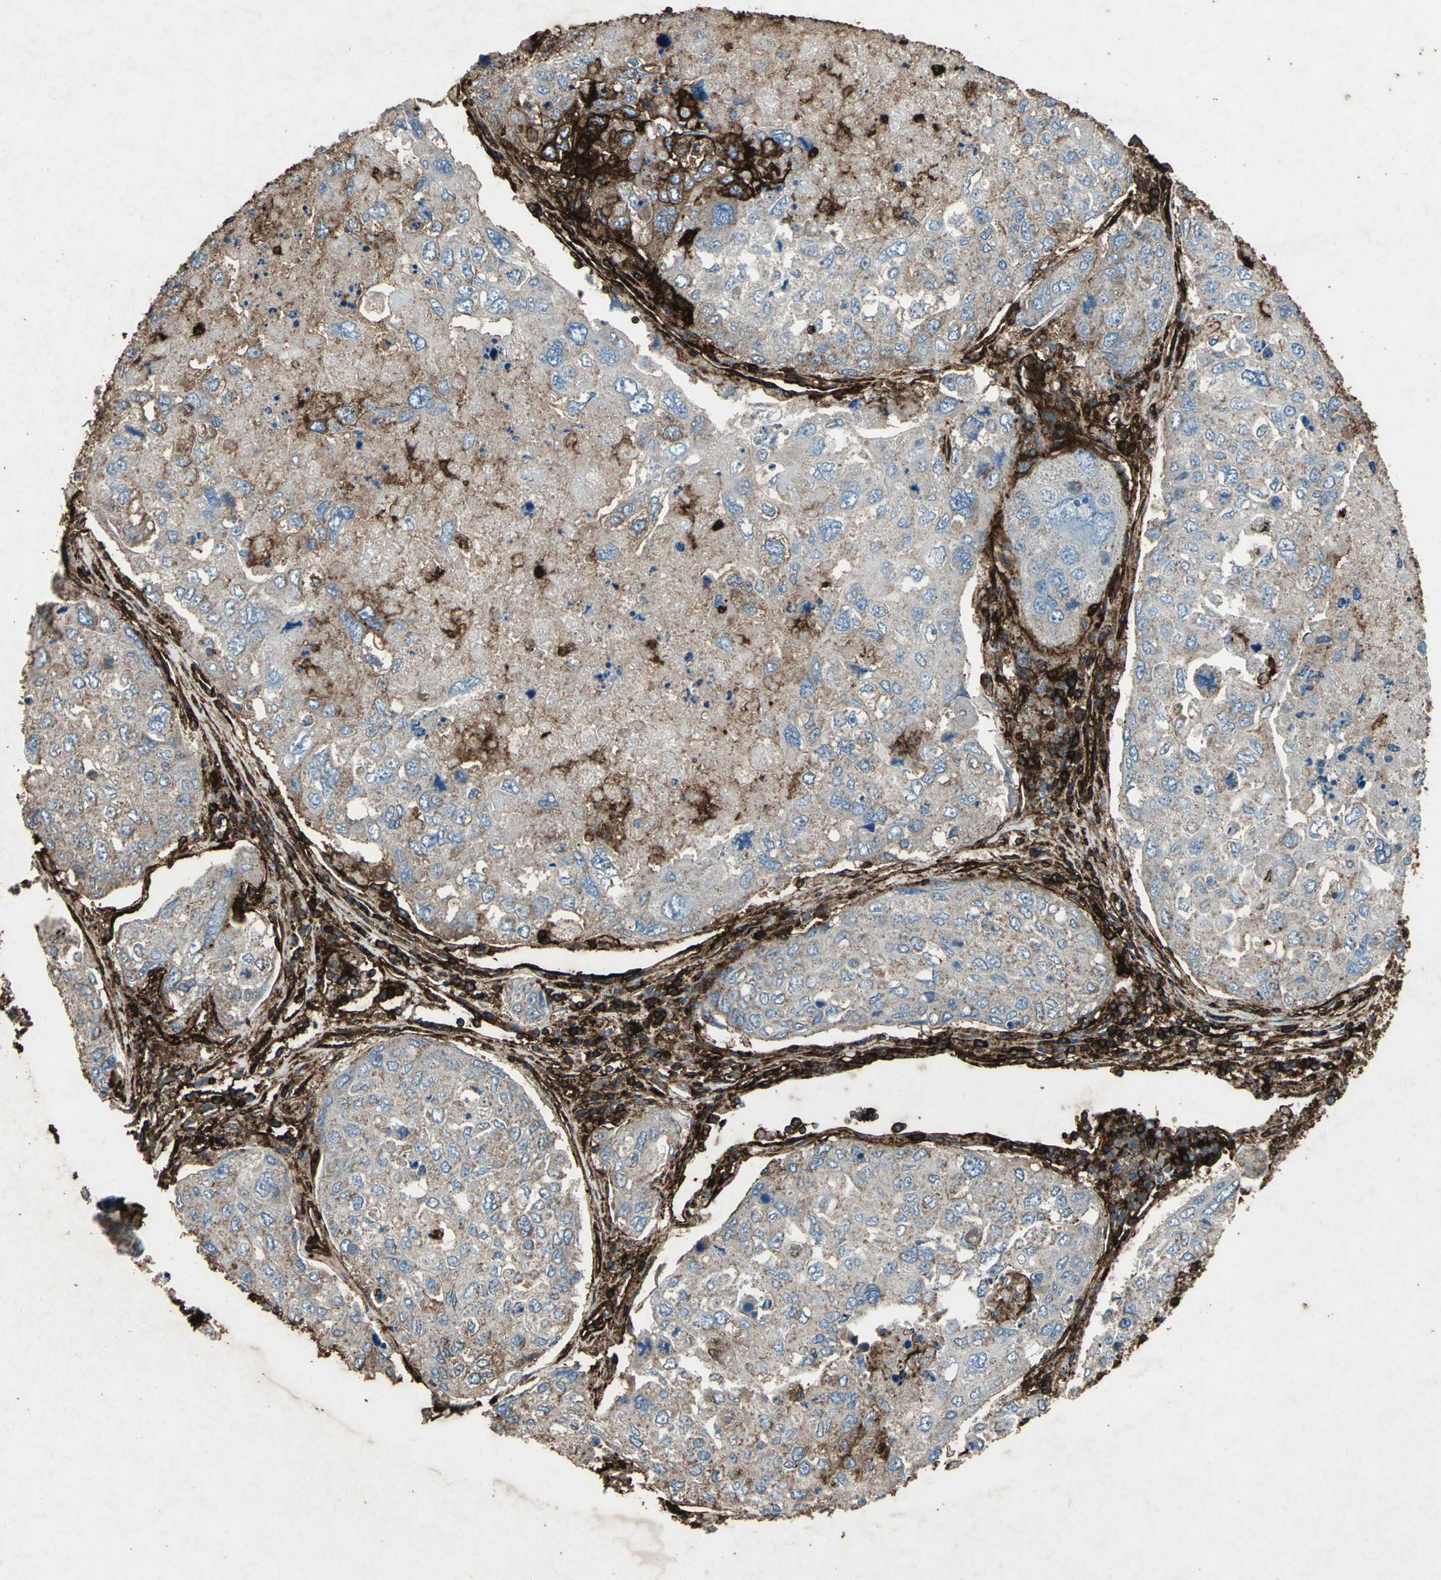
{"staining": {"intensity": "weak", "quantity": ">75%", "location": "cytoplasmic/membranous"}, "tissue": "urothelial cancer", "cell_type": "Tumor cells", "image_type": "cancer", "snomed": [{"axis": "morphology", "description": "Urothelial carcinoma, High grade"}, {"axis": "topography", "description": "Lymph node"}, {"axis": "topography", "description": "Urinary bladder"}], "caption": "Protein staining displays weak cytoplasmic/membranous expression in approximately >75% of tumor cells in high-grade urothelial carcinoma.", "gene": "CCR6", "patient": {"sex": "male", "age": 51}}